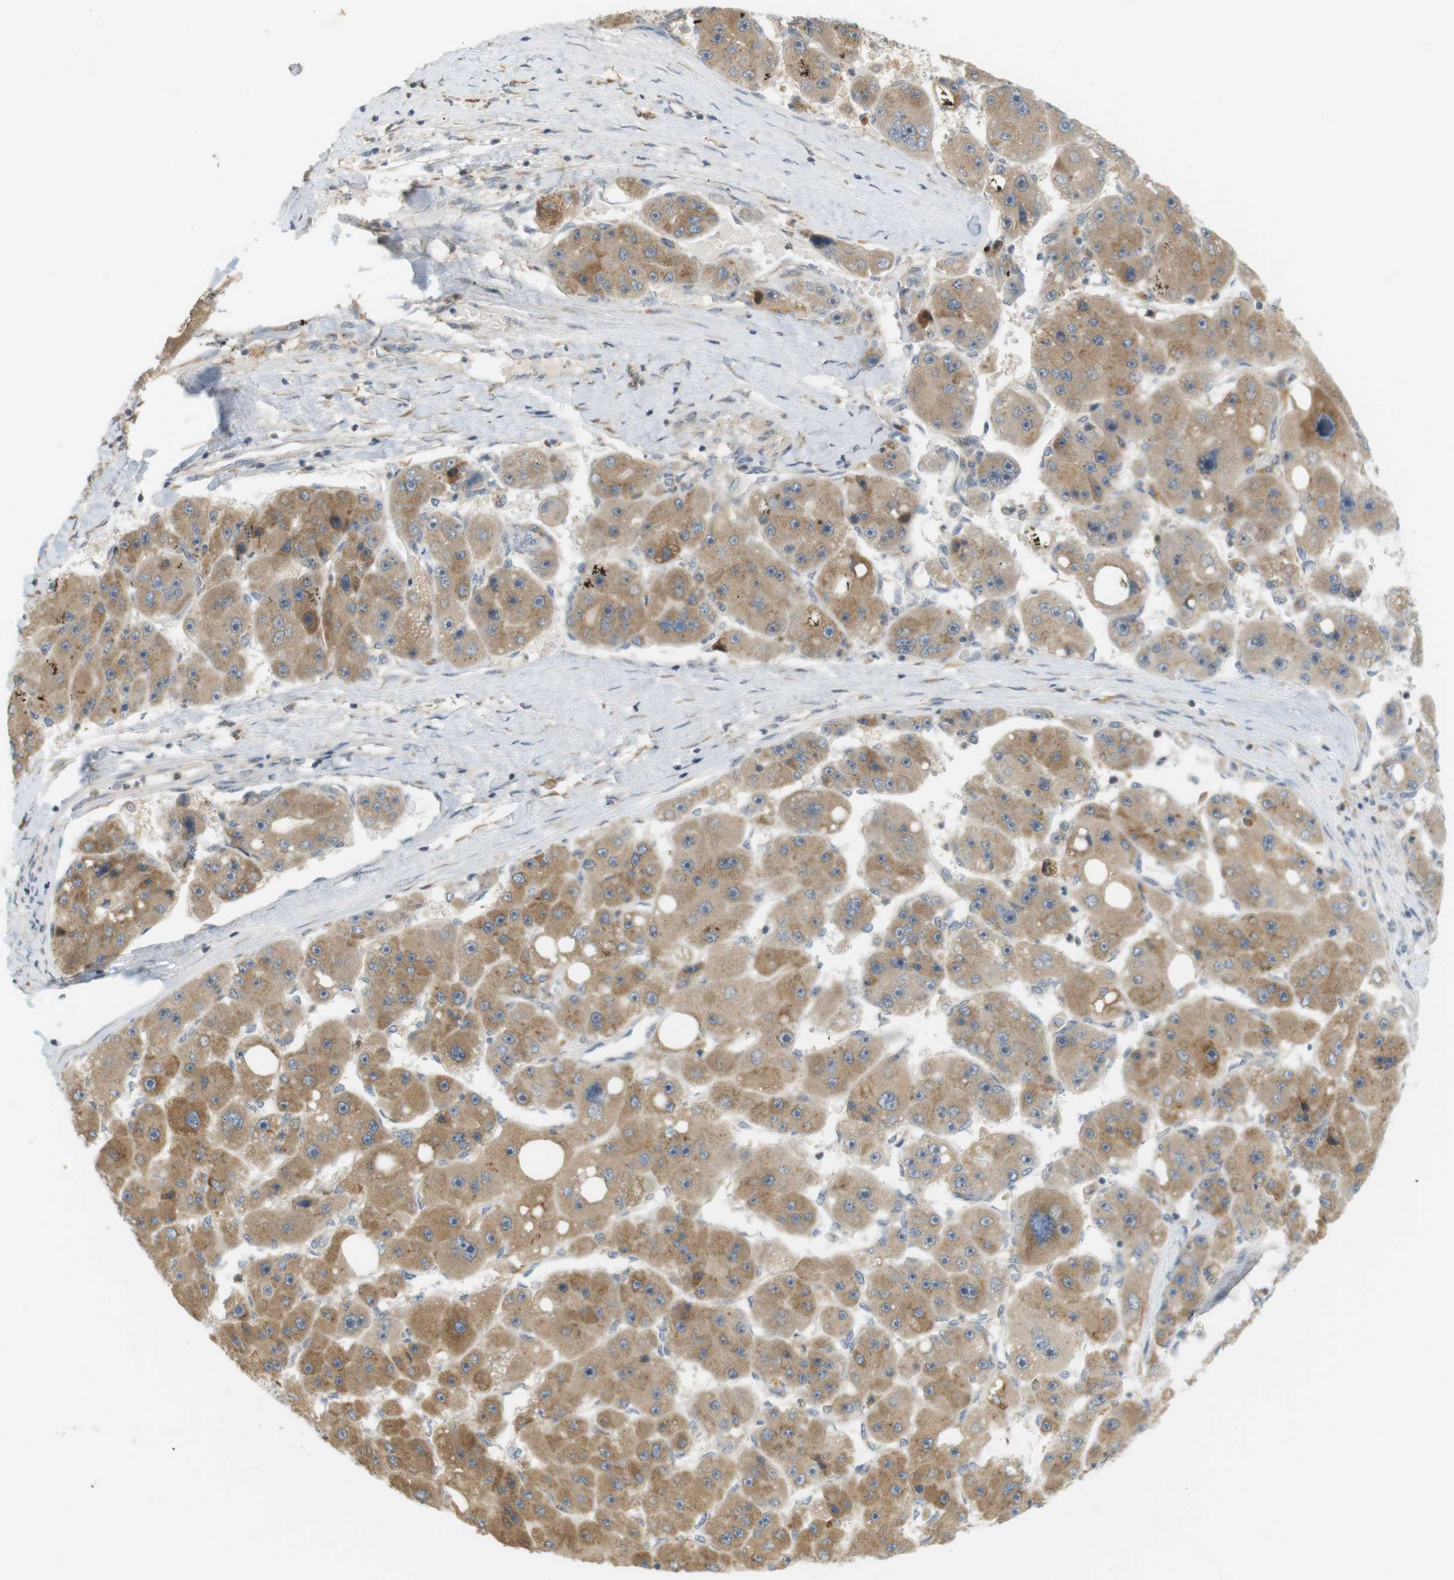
{"staining": {"intensity": "moderate", "quantity": ">75%", "location": "cytoplasmic/membranous"}, "tissue": "liver cancer", "cell_type": "Tumor cells", "image_type": "cancer", "snomed": [{"axis": "morphology", "description": "Carcinoma, Hepatocellular, NOS"}, {"axis": "topography", "description": "Liver"}], "caption": "Protein analysis of hepatocellular carcinoma (liver) tissue demonstrates moderate cytoplasmic/membranous positivity in about >75% of tumor cells. Nuclei are stained in blue.", "gene": "CLRN3", "patient": {"sex": "female", "age": 61}}